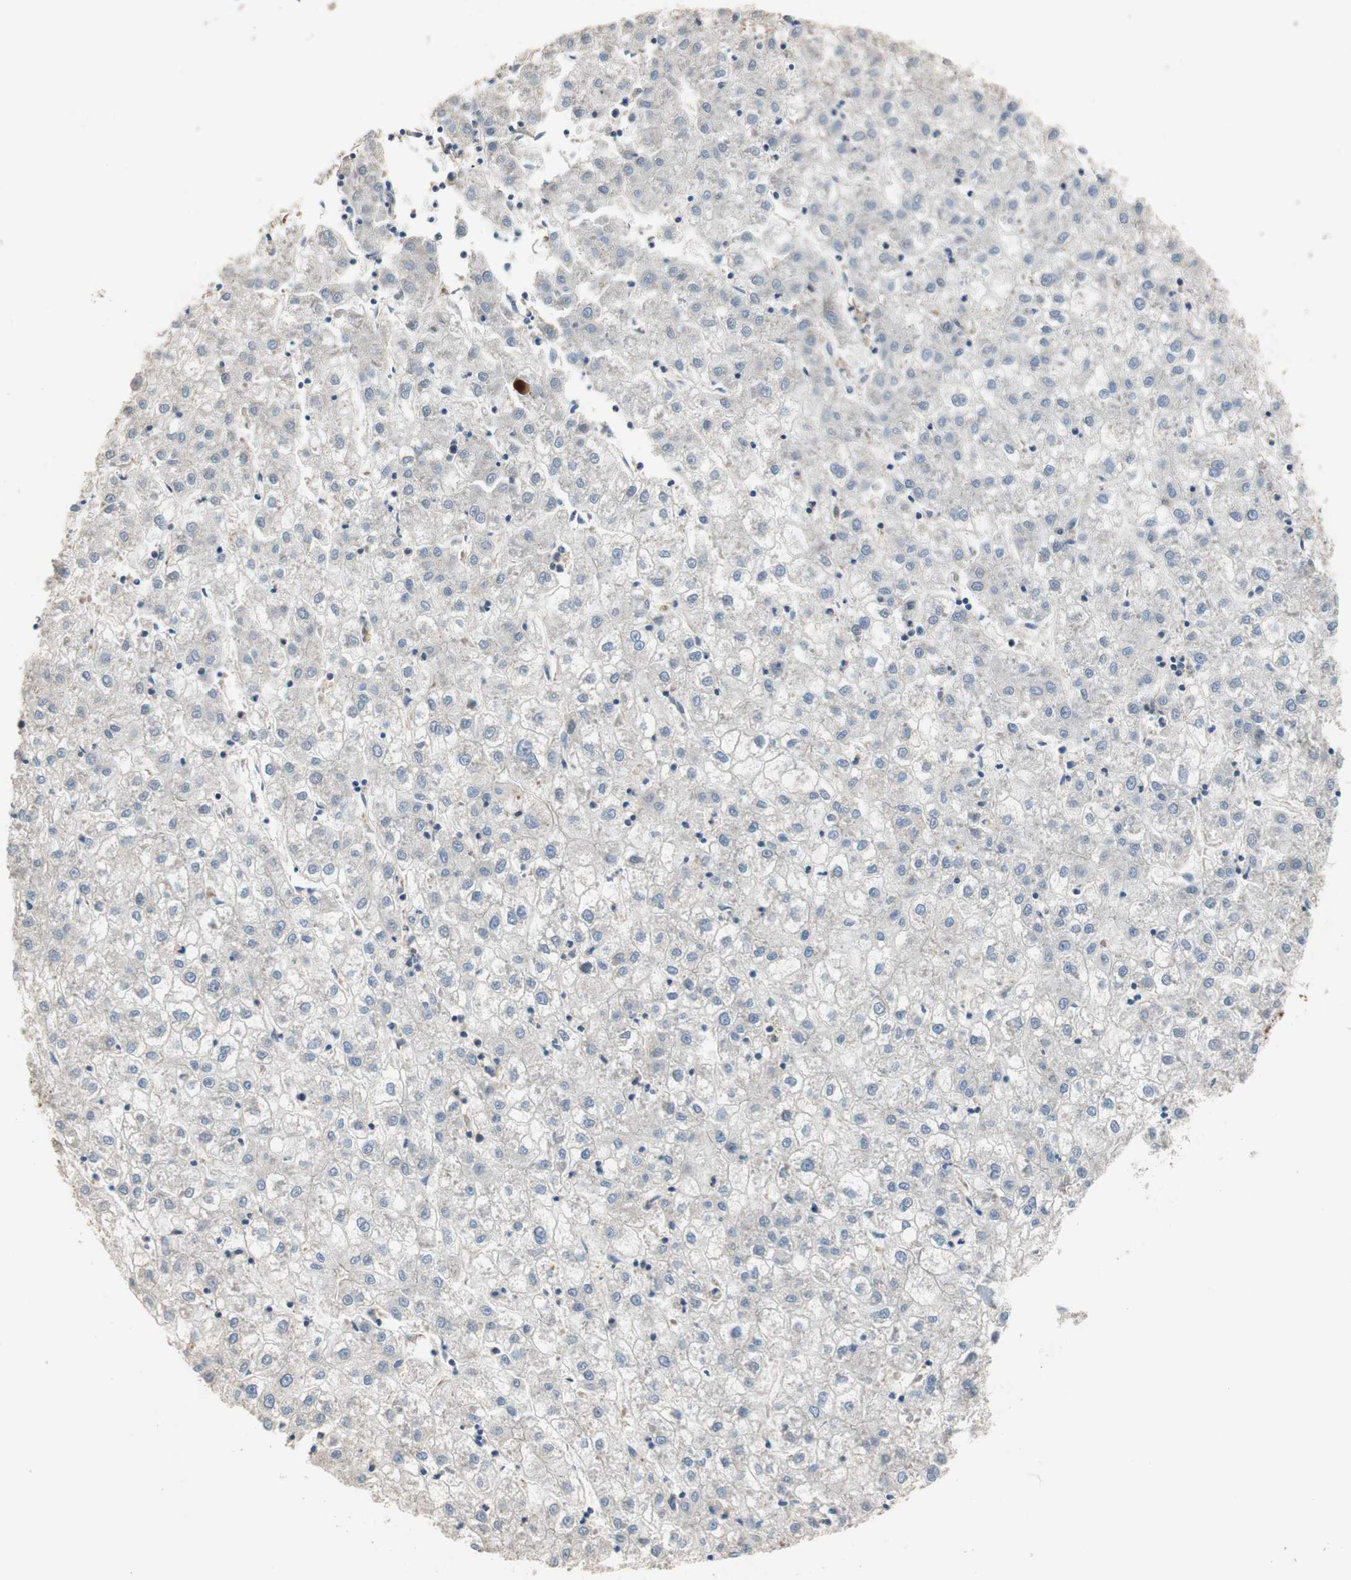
{"staining": {"intensity": "negative", "quantity": "none", "location": "none"}, "tissue": "liver cancer", "cell_type": "Tumor cells", "image_type": "cancer", "snomed": [{"axis": "morphology", "description": "Carcinoma, Hepatocellular, NOS"}, {"axis": "topography", "description": "Liver"}], "caption": "This is a histopathology image of immunohistochemistry staining of hepatocellular carcinoma (liver), which shows no expression in tumor cells.", "gene": "MAP4K2", "patient": {"sex": "male", "age": 72}}